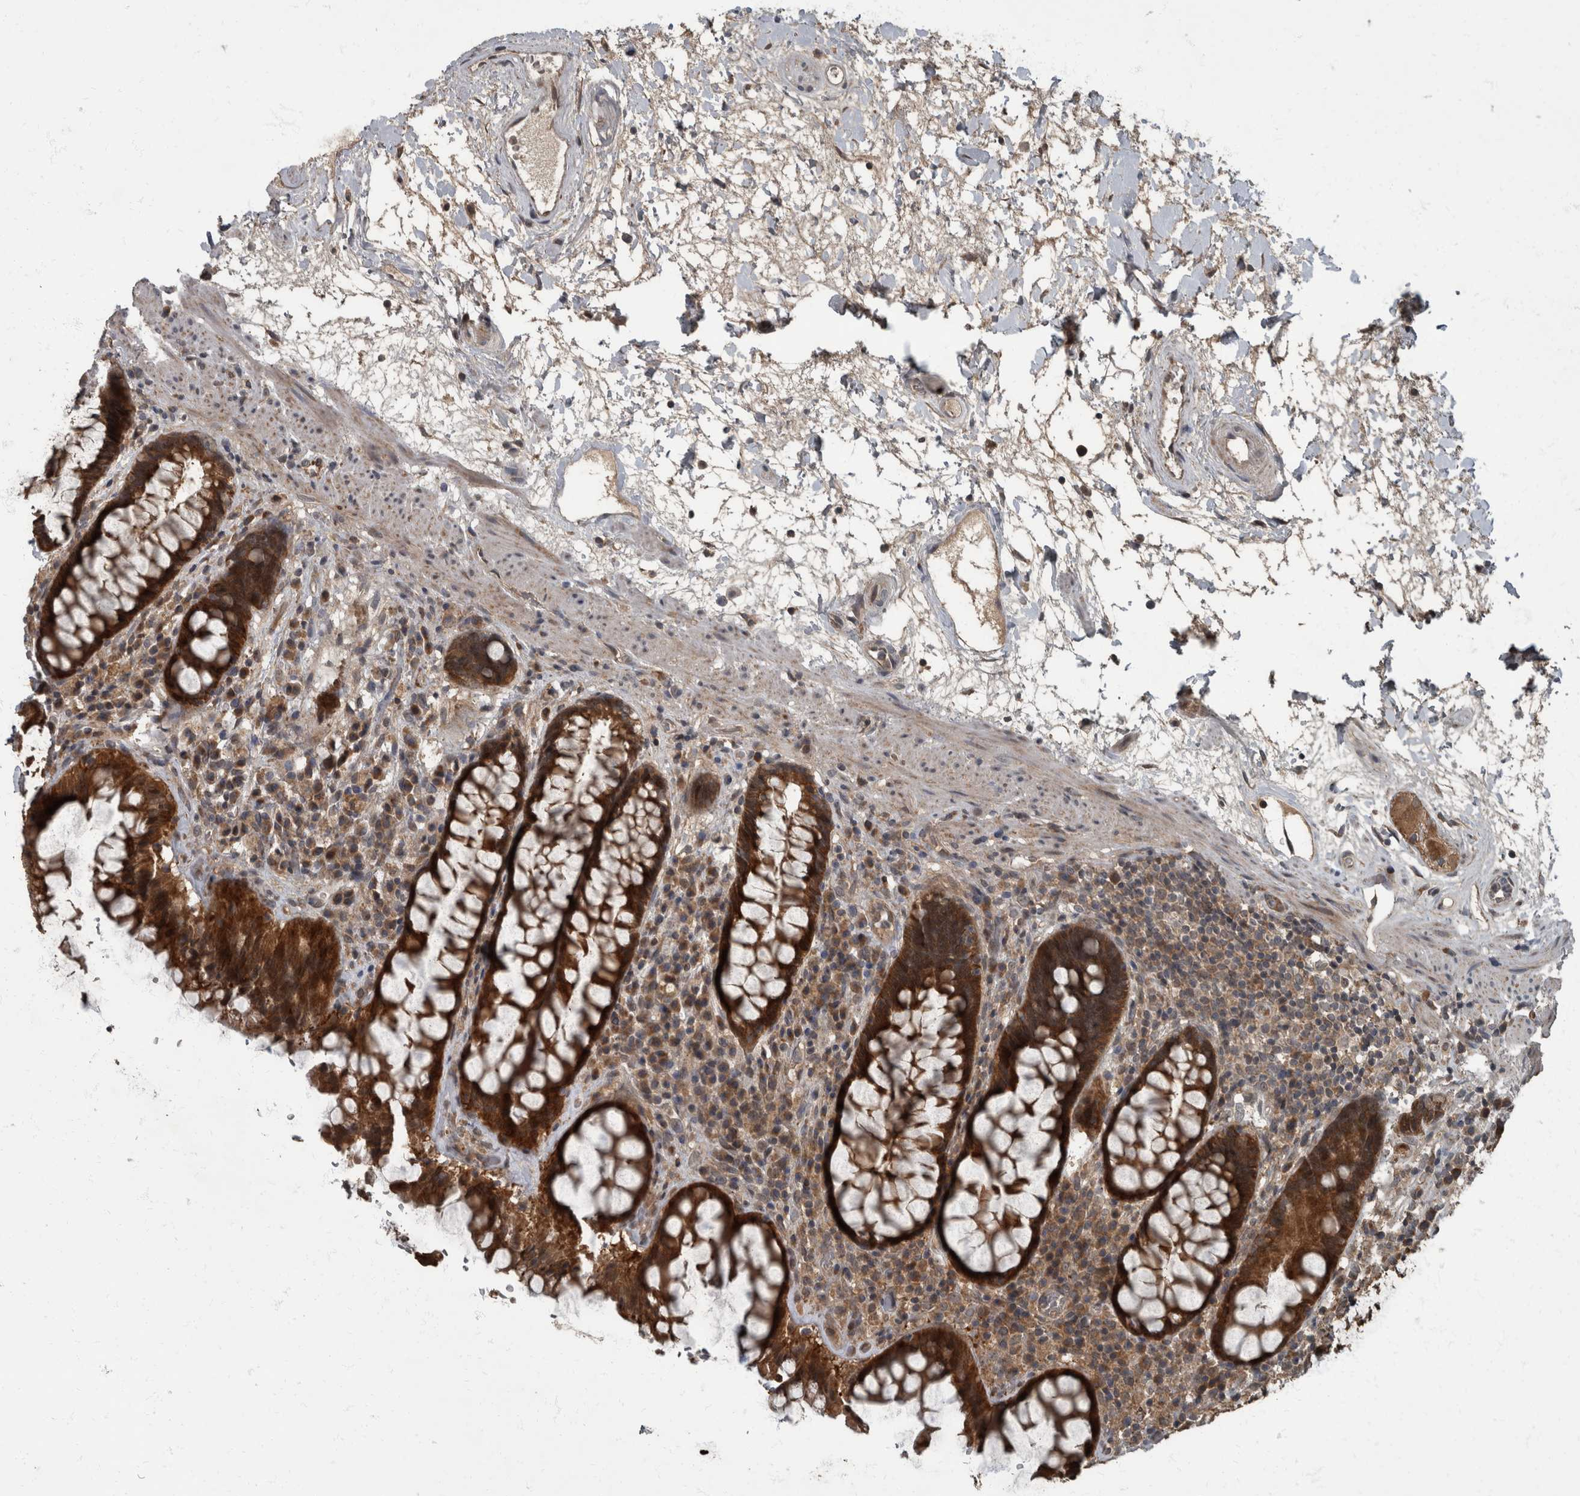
{"staining": {"intensity": "strong", "quantity": ">75%", "location": "cytoplasmic/membranous"}, "tissue": "rectum", "cell_type": "Glandular cells", "image_type": "normal", "snomed": [{"axis": "morphology", "description": "Normal tissue, NOS"}, {"axis": "topography", "description": "Rectum"}], "caption": "Immunohistochemistry (DAB) staining of benign human rectum exhibits strong cytoplasmic/membranous protein positivity in about >75% of glandular cells. Nuclei are stained in blue.", "gene": "RABGGTB", "patient": {"sex": "male", "age": 64}}